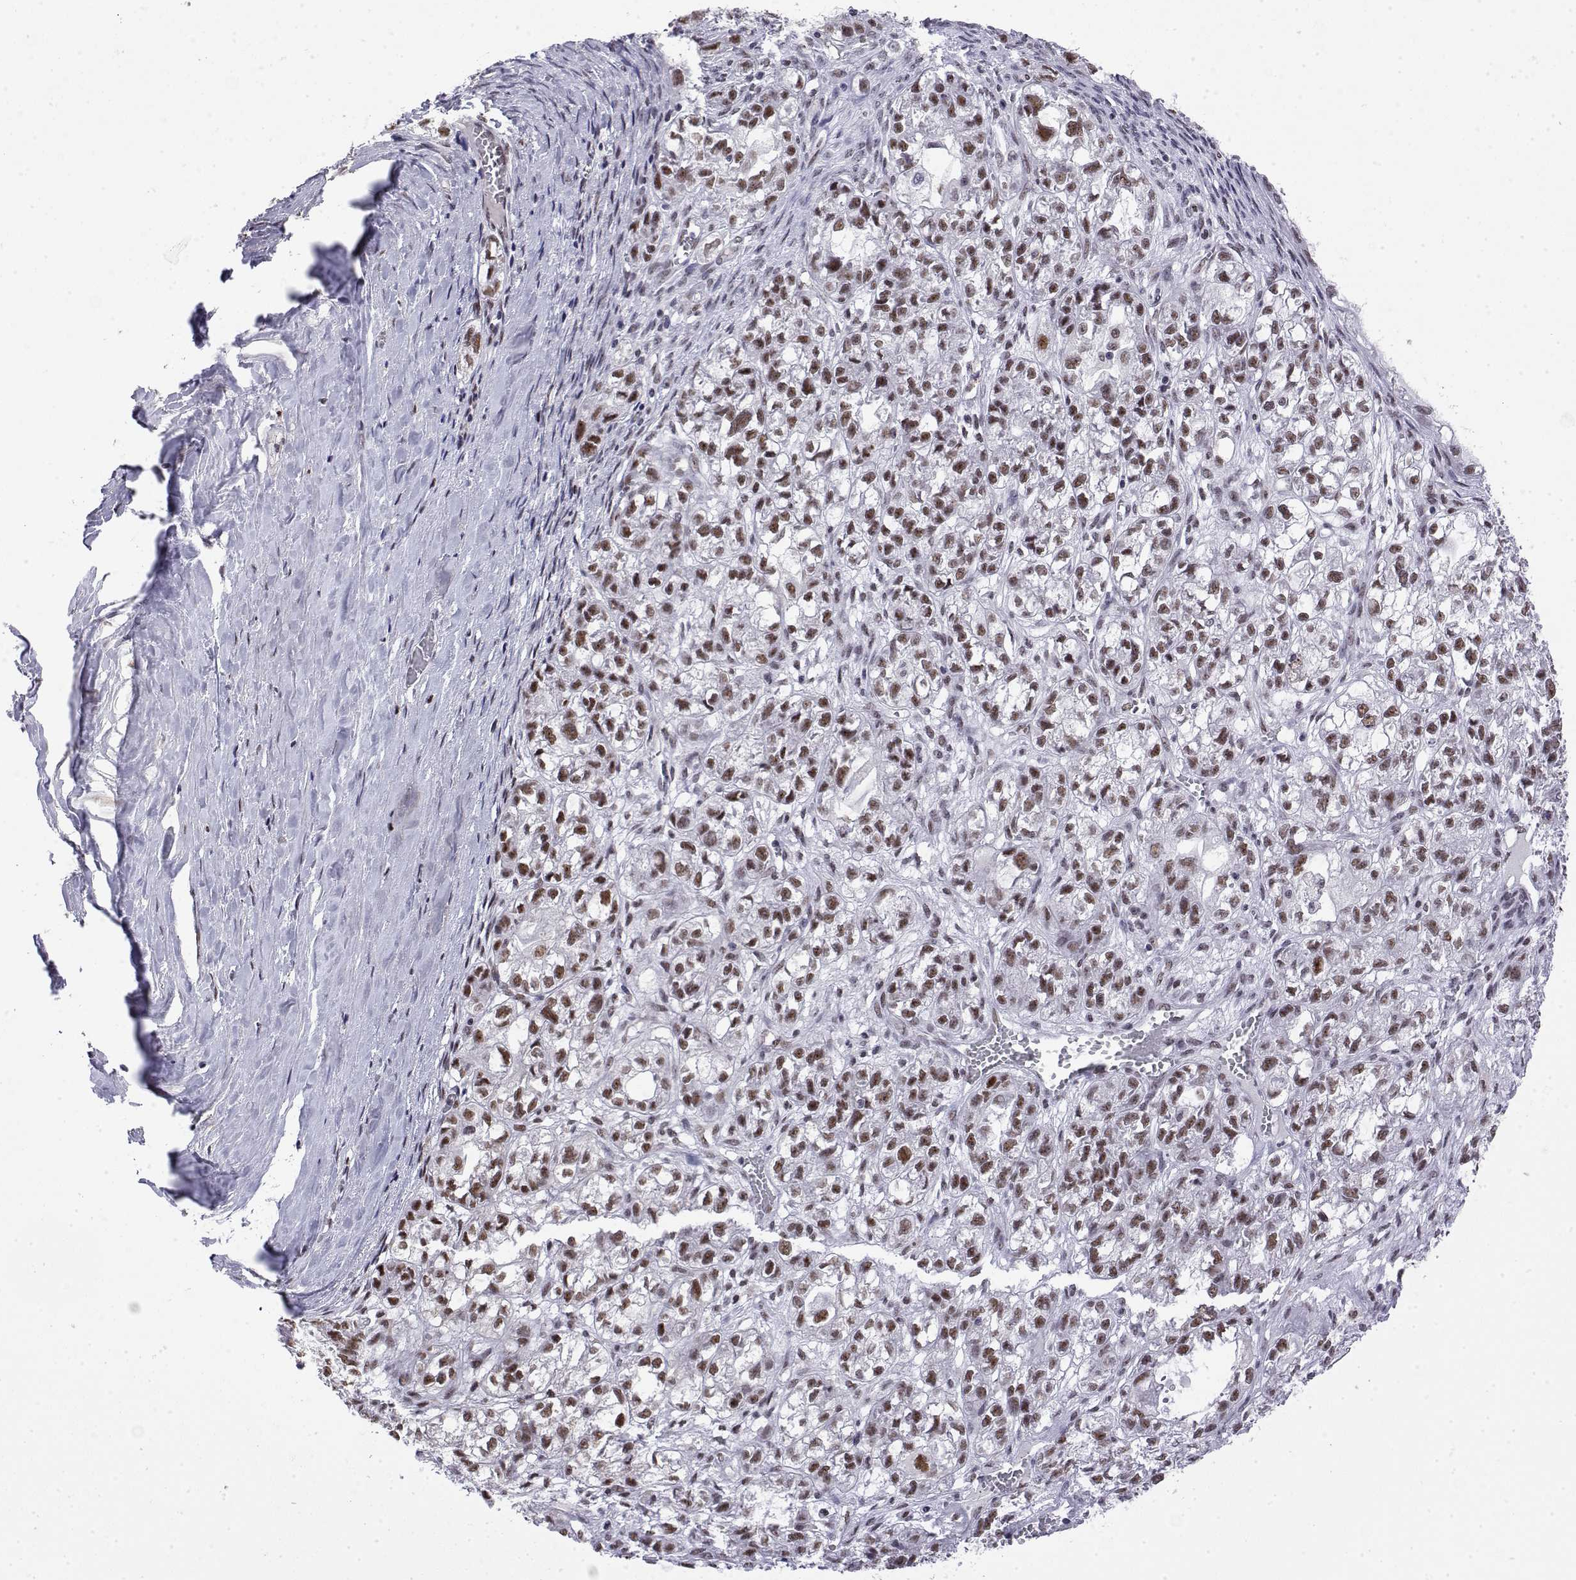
{"staining": {"intensity": "moderate", "quantity": "25%-75%", "location": "nuclear"}, "tissue": "ovarian cancer", "cell_type": "Tumor cells", "image_type": "cancer", "snomed": [{"axis": "morphology", "description": "Carcinoma, endometroid"}, {"axis": "topography", "description": "Ovary"}], "caption": "A photomicrograph of human ovarian endometroid carcinoma stained for a protein reveals moderate nuclear brown staining in tumor cells.", "gene": "POLDIP3", "patient": {"sex": "female", "age": 64}}